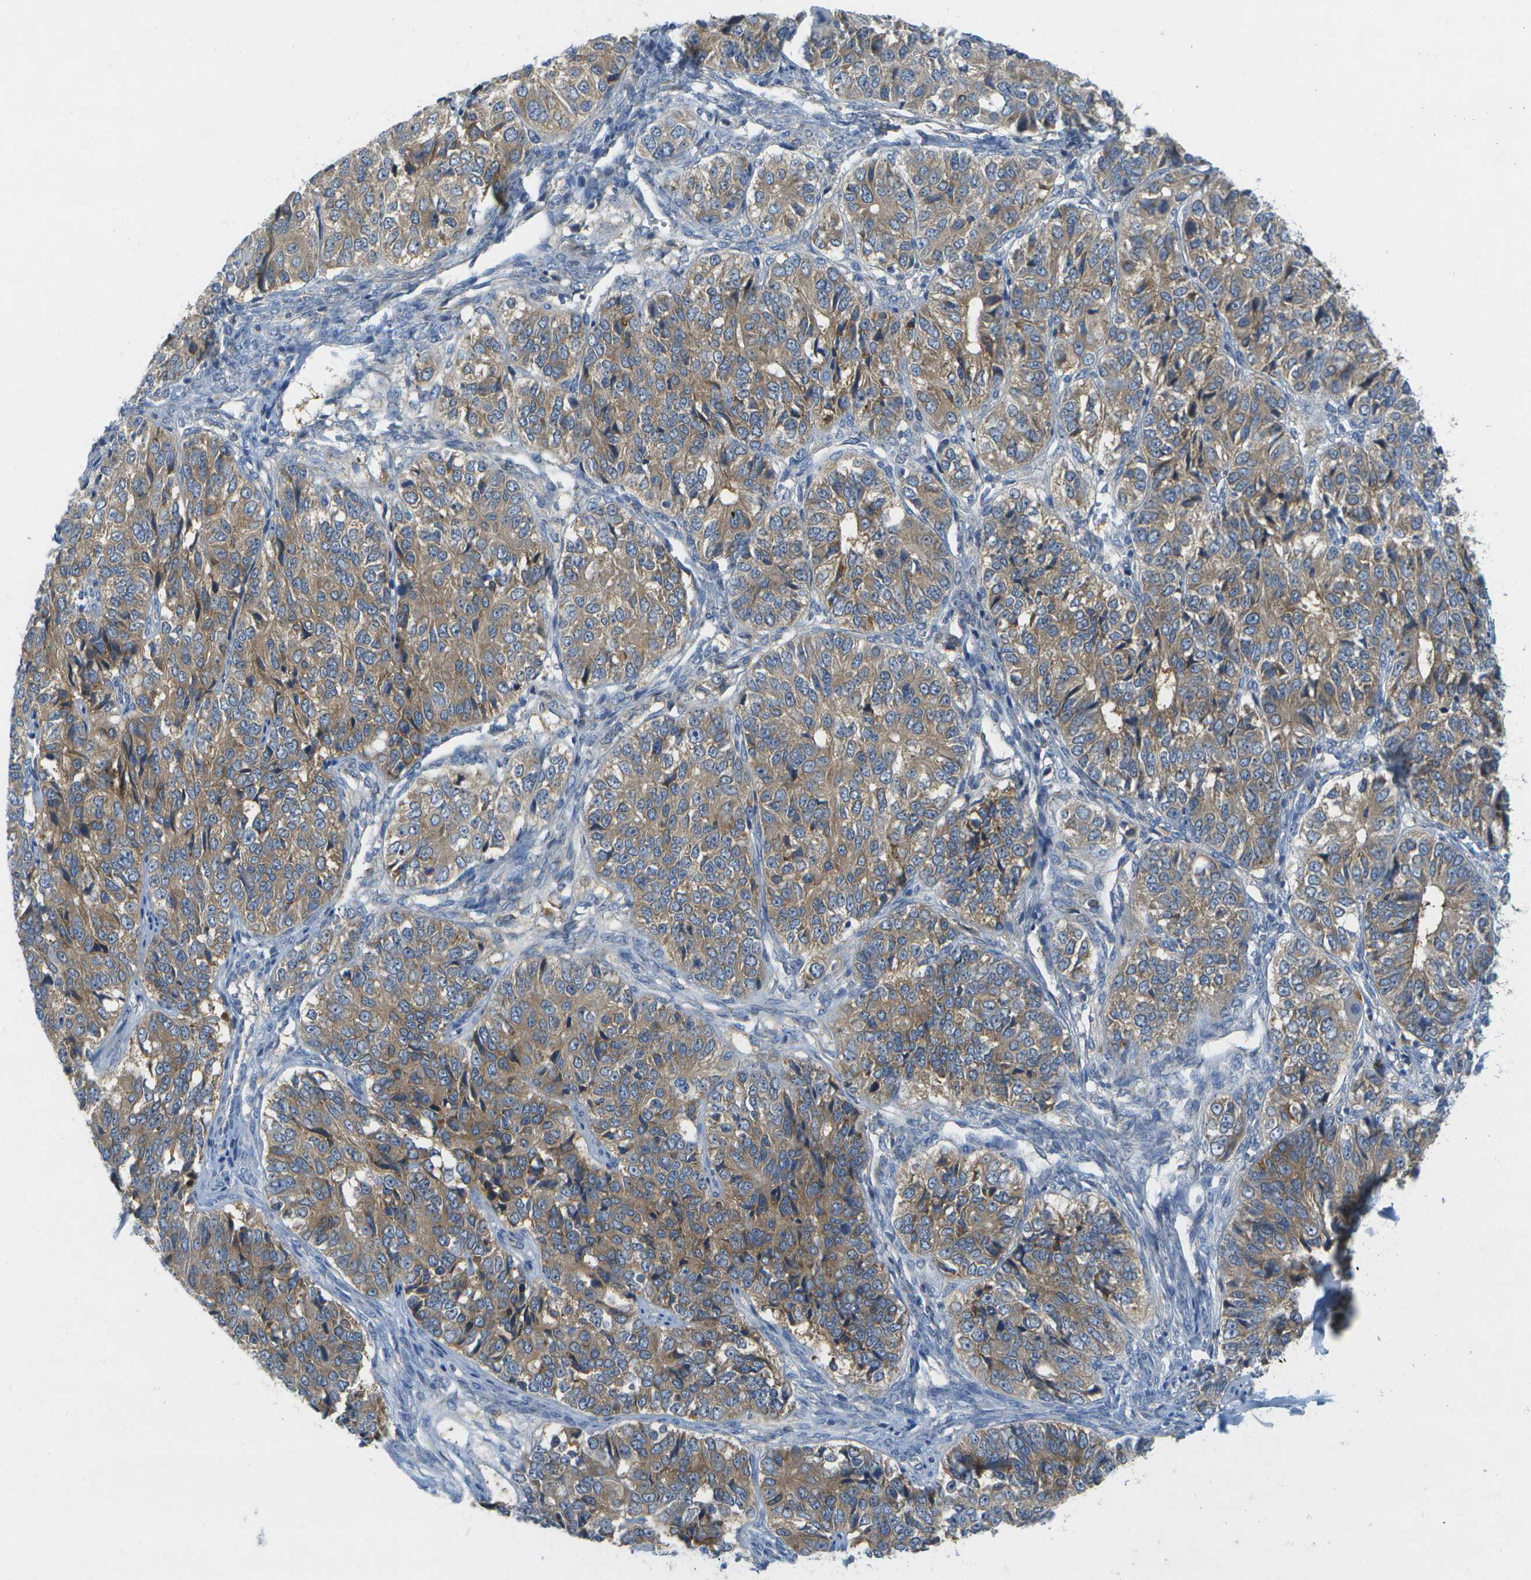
{"staining": {"intensity": "weak", "quantity": ">75%", "location": "cytoplasmic/membranous"}, "tissue": "ovarian cancer", "cell_type": "Tumor cells", "image_type": "cancer", "snomed": [{"axis": "morphology", "description": "Carcinoma, endometroid"}, {"axis": "topography", "description": "Ovary"}], "caption": "The photomicrograph displays staining of endometroid carcinoma (ovarian), revealing weak cytoplasmic/membranous protein expression (brown color) within tumor cells.", "gene": "WNK2", "patient": {"sex": "female", "age": 51}}